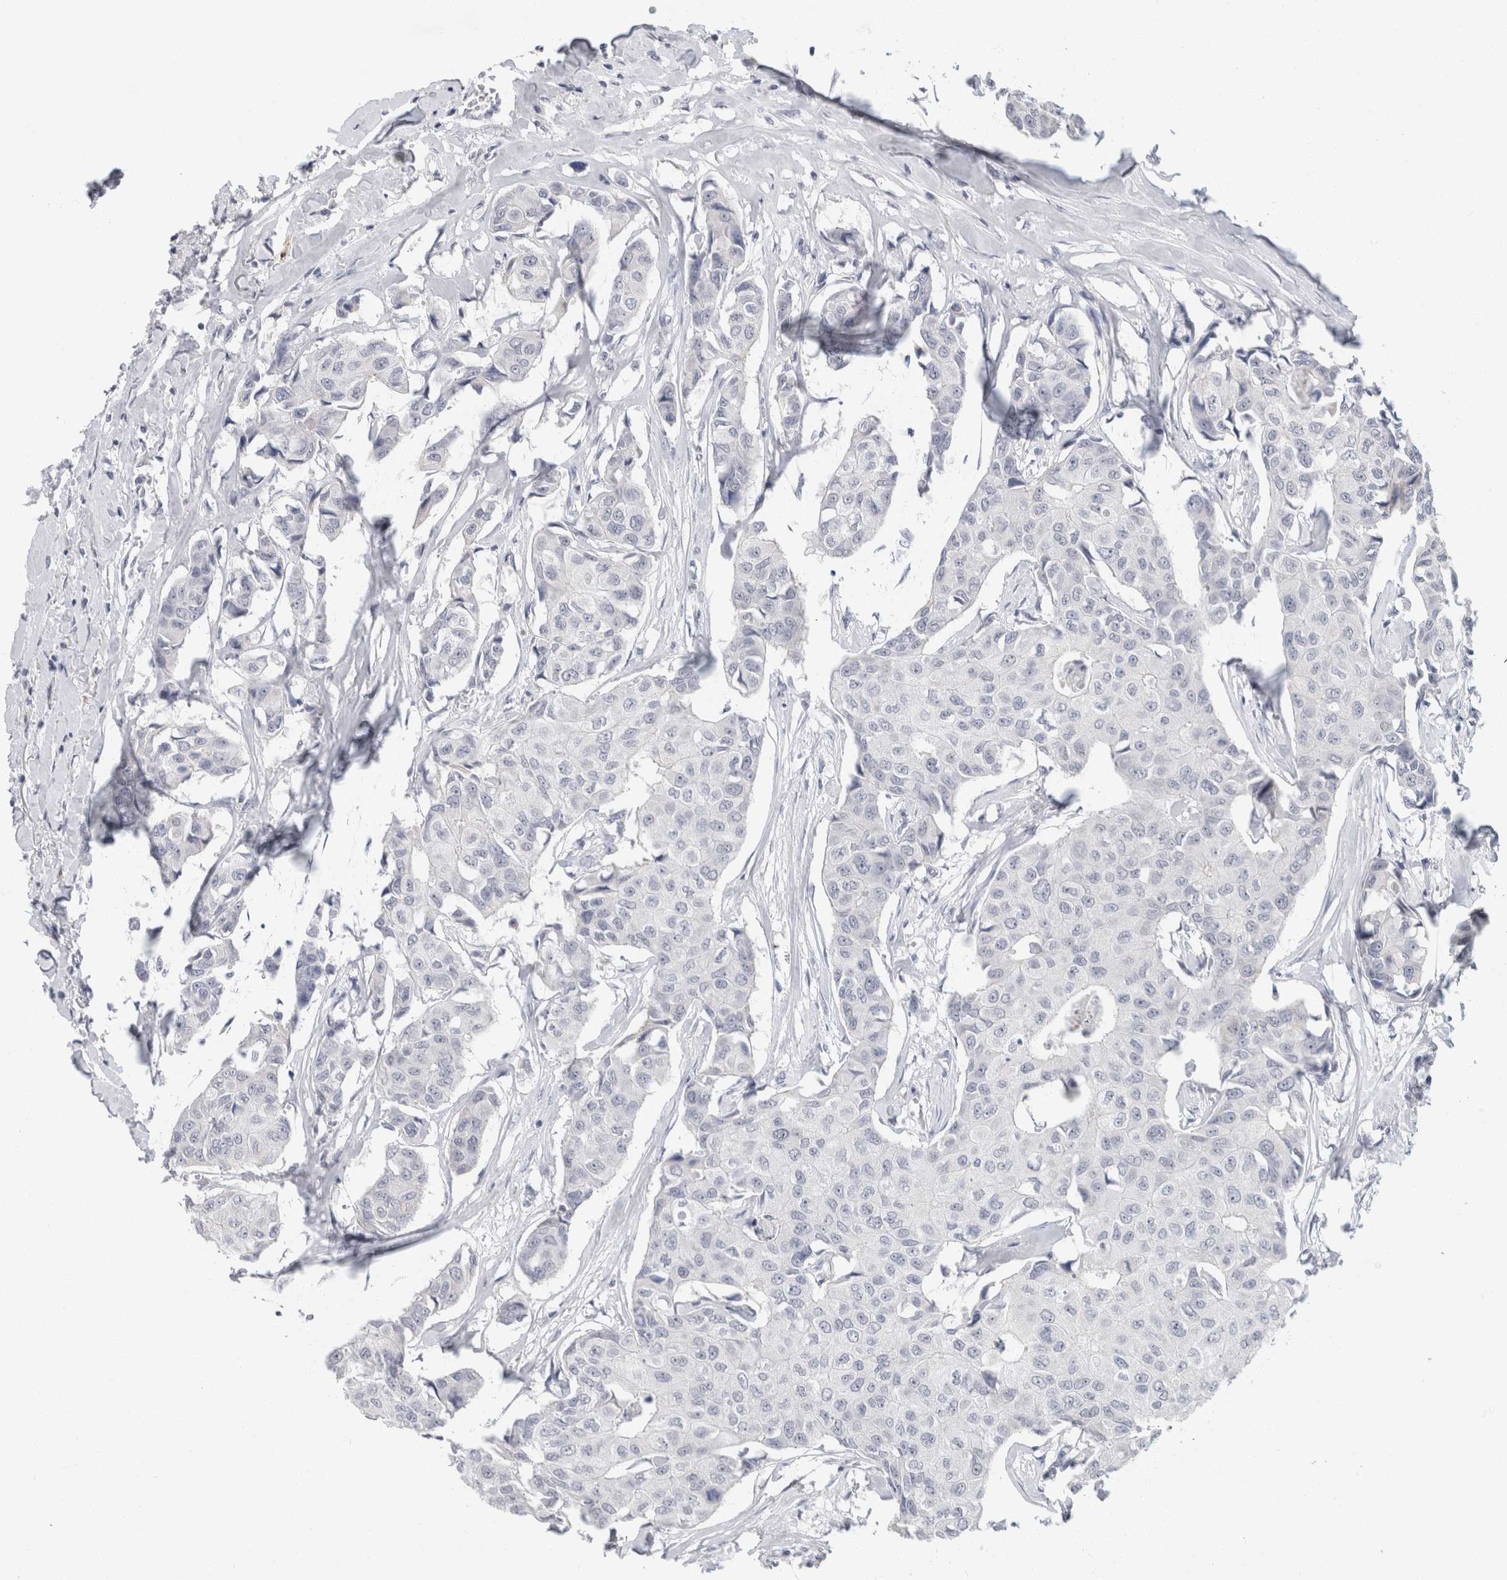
{"staining": {"intensity": "negative", "quantity": "none", "location": "none"}, "tissue": "breast cancer", "cell_type": "Tumor cells", "image_type": "cancer", "snomed": [{"axis": "morphology", "description": "Duct carcinoma"}, {"axis": "topography", "description": "Breast"}], "caption": "Human breast cancer stained for a protein using immunohistochemistry (IHC) displays no staining in tumor cells.", "gene": "NIPA1", "patient": {"sex": "female", "age": 80}}